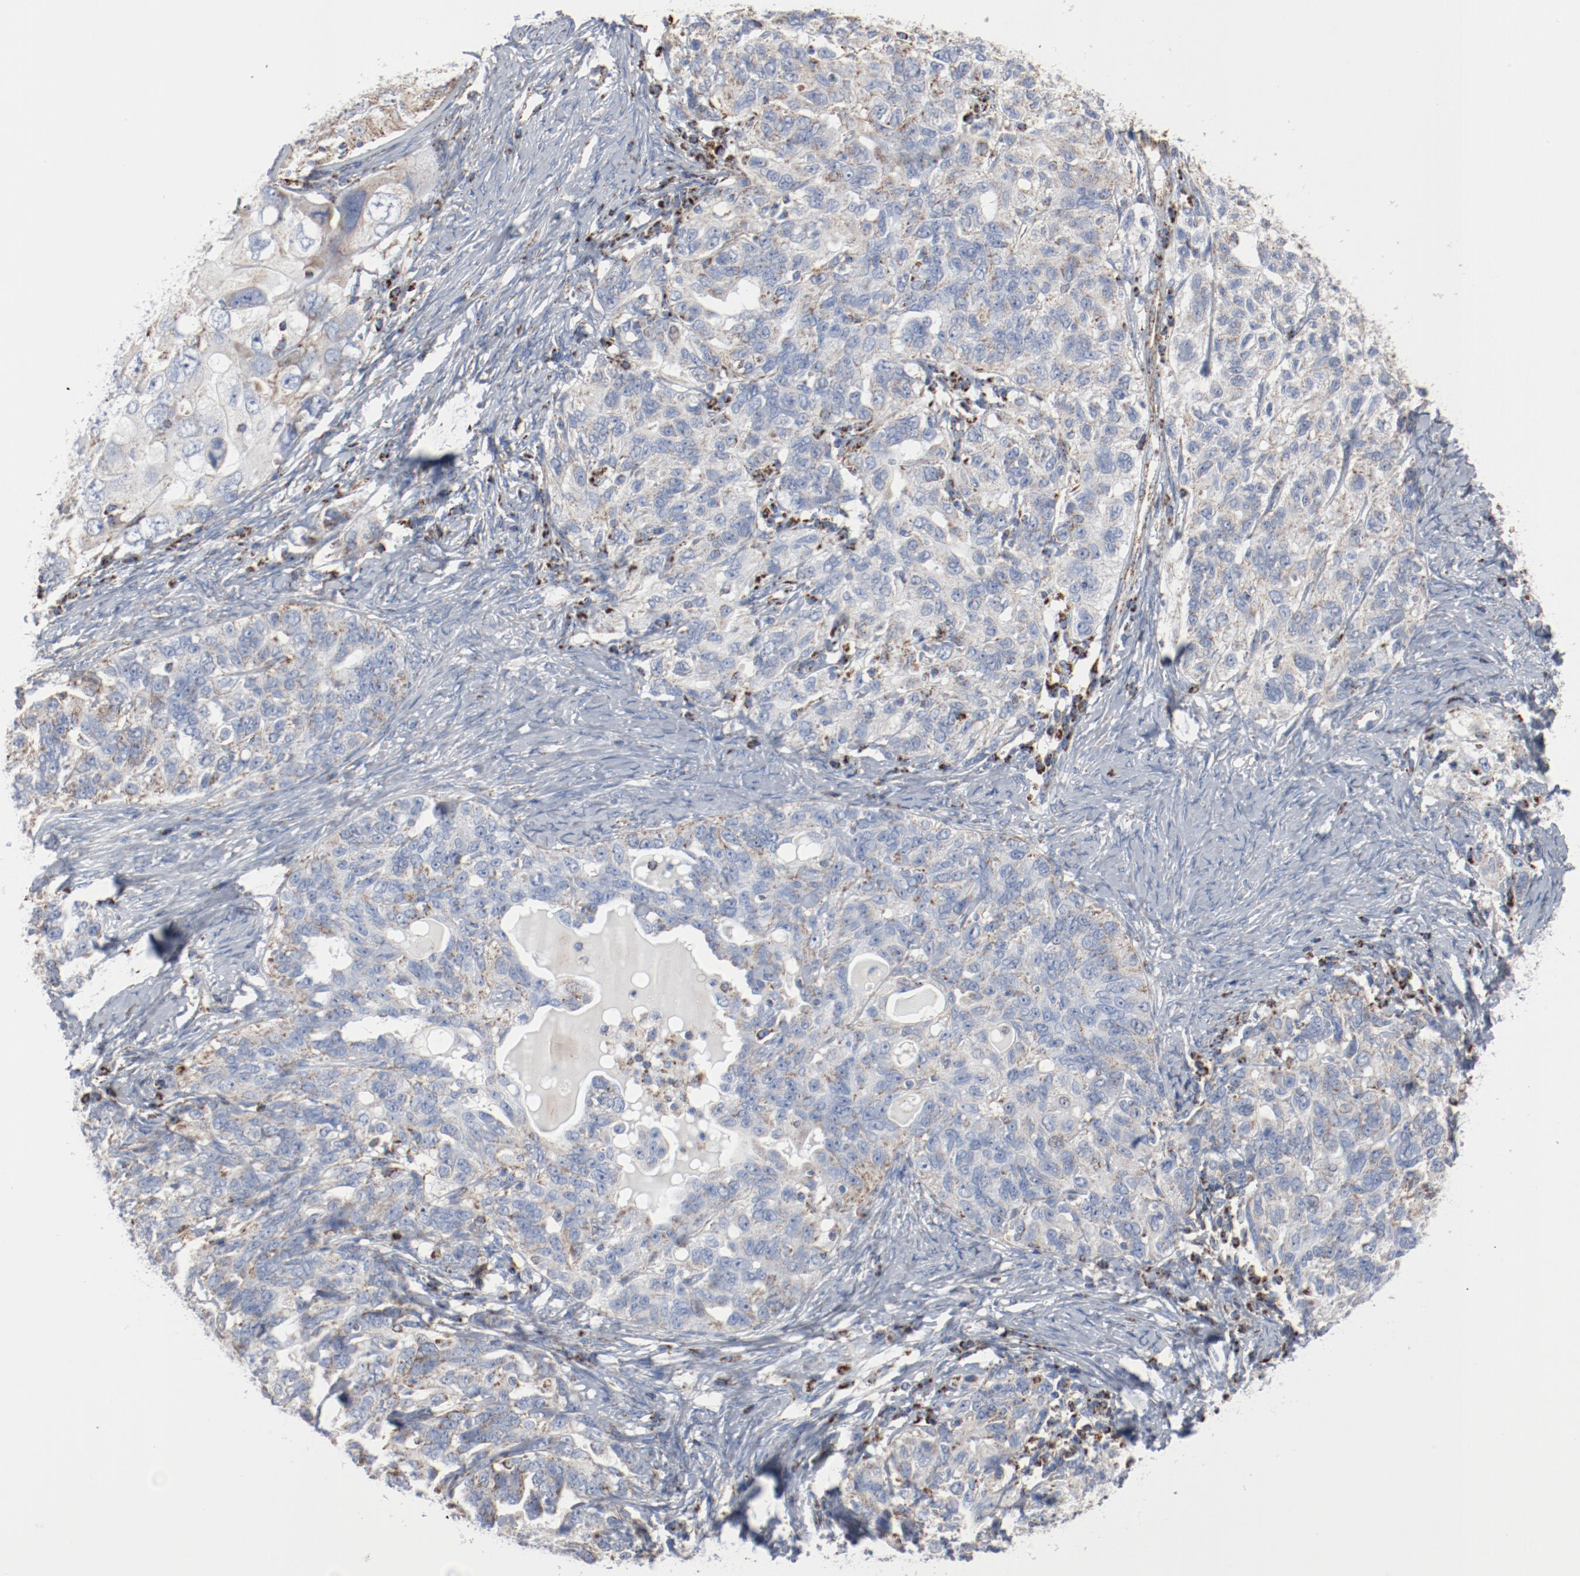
{"staining": {"intensity": "negative", "quantity": "none", "location": "none"}, "tissue": "ovarian cancer", "cell_type": "Tumor cells", "image_type": "cancer", "snomed": [{"axis": "morphology", "description": "Cystadenocarcinoma, serous, NOS"}, {"axis": "topography", "description": "Ovary"}], "caption": "DAB immunohistochemical staining of human ovarian cancer reveals no significant staining in tumor cells. Brightfield microscopy of immunohistochemistry stained with DAB (3,3'-diaminobenzidine) (brown) and hematoxylin (blue), captured at high magnification.", "gene": "NDUFB8", "patient": {"sex": "female", "age": 82}}